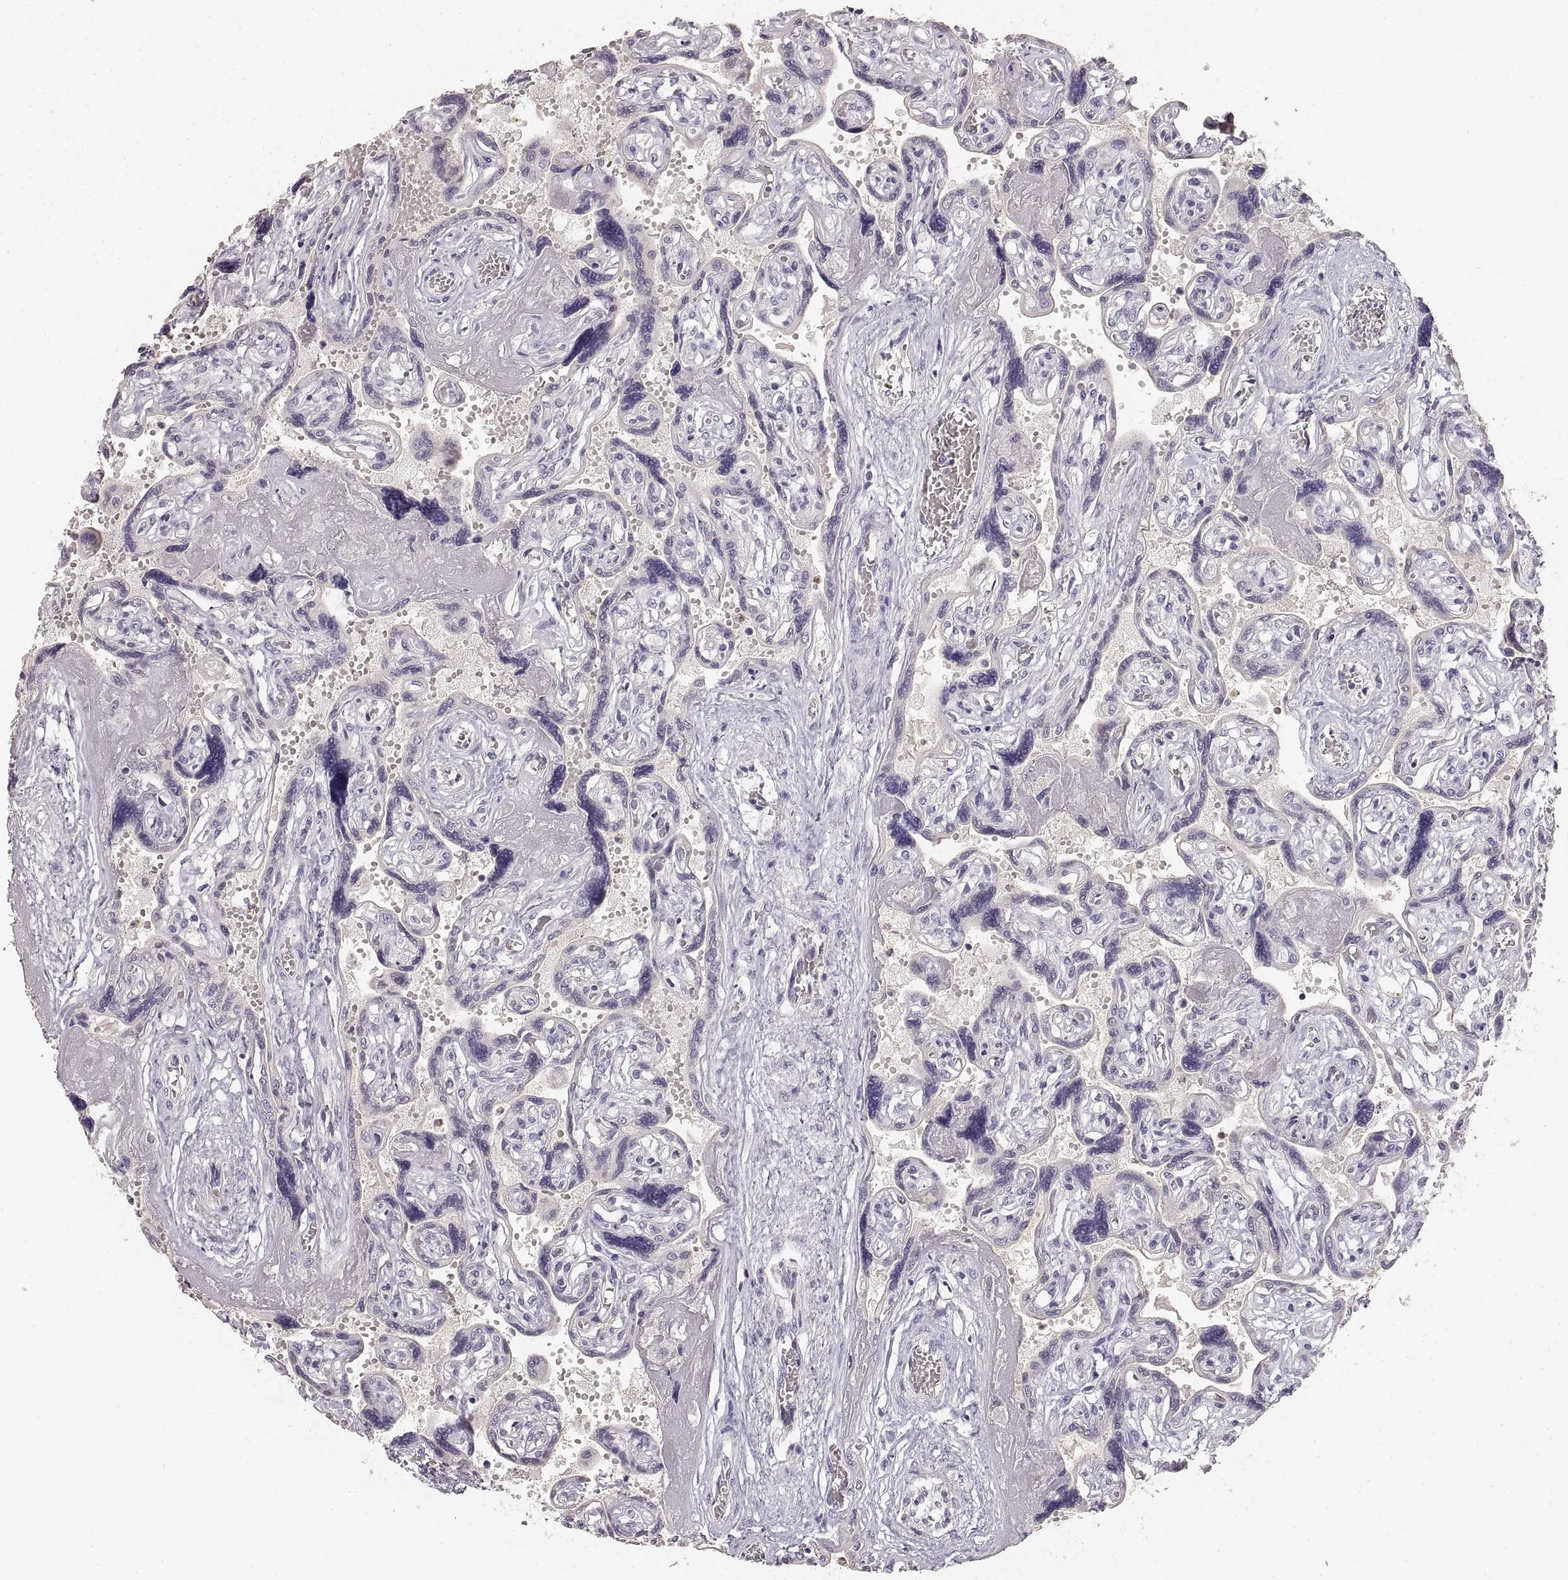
{"staining": {"intensity": "negative", "quantity": "none", "location": "none"}, "tissue": "placenta", "cell_type": "Decidual cells", "image_type": "normal", "snomed": [{"axis": "morphology", "description": "Normal tissue, NOS"}, {"axis": "topography", "description": "Placenta"}], "caption": "Immunohistochemistry histopathology image of normal human placenta stained for a protein (brown), which displays no expression in decidual cells. (Immunohistochemistry (ihc), brightfield microscopy, high magnification).", "gene": "RUNDC3A", "patient": {"sex": "female", "age": 32}}